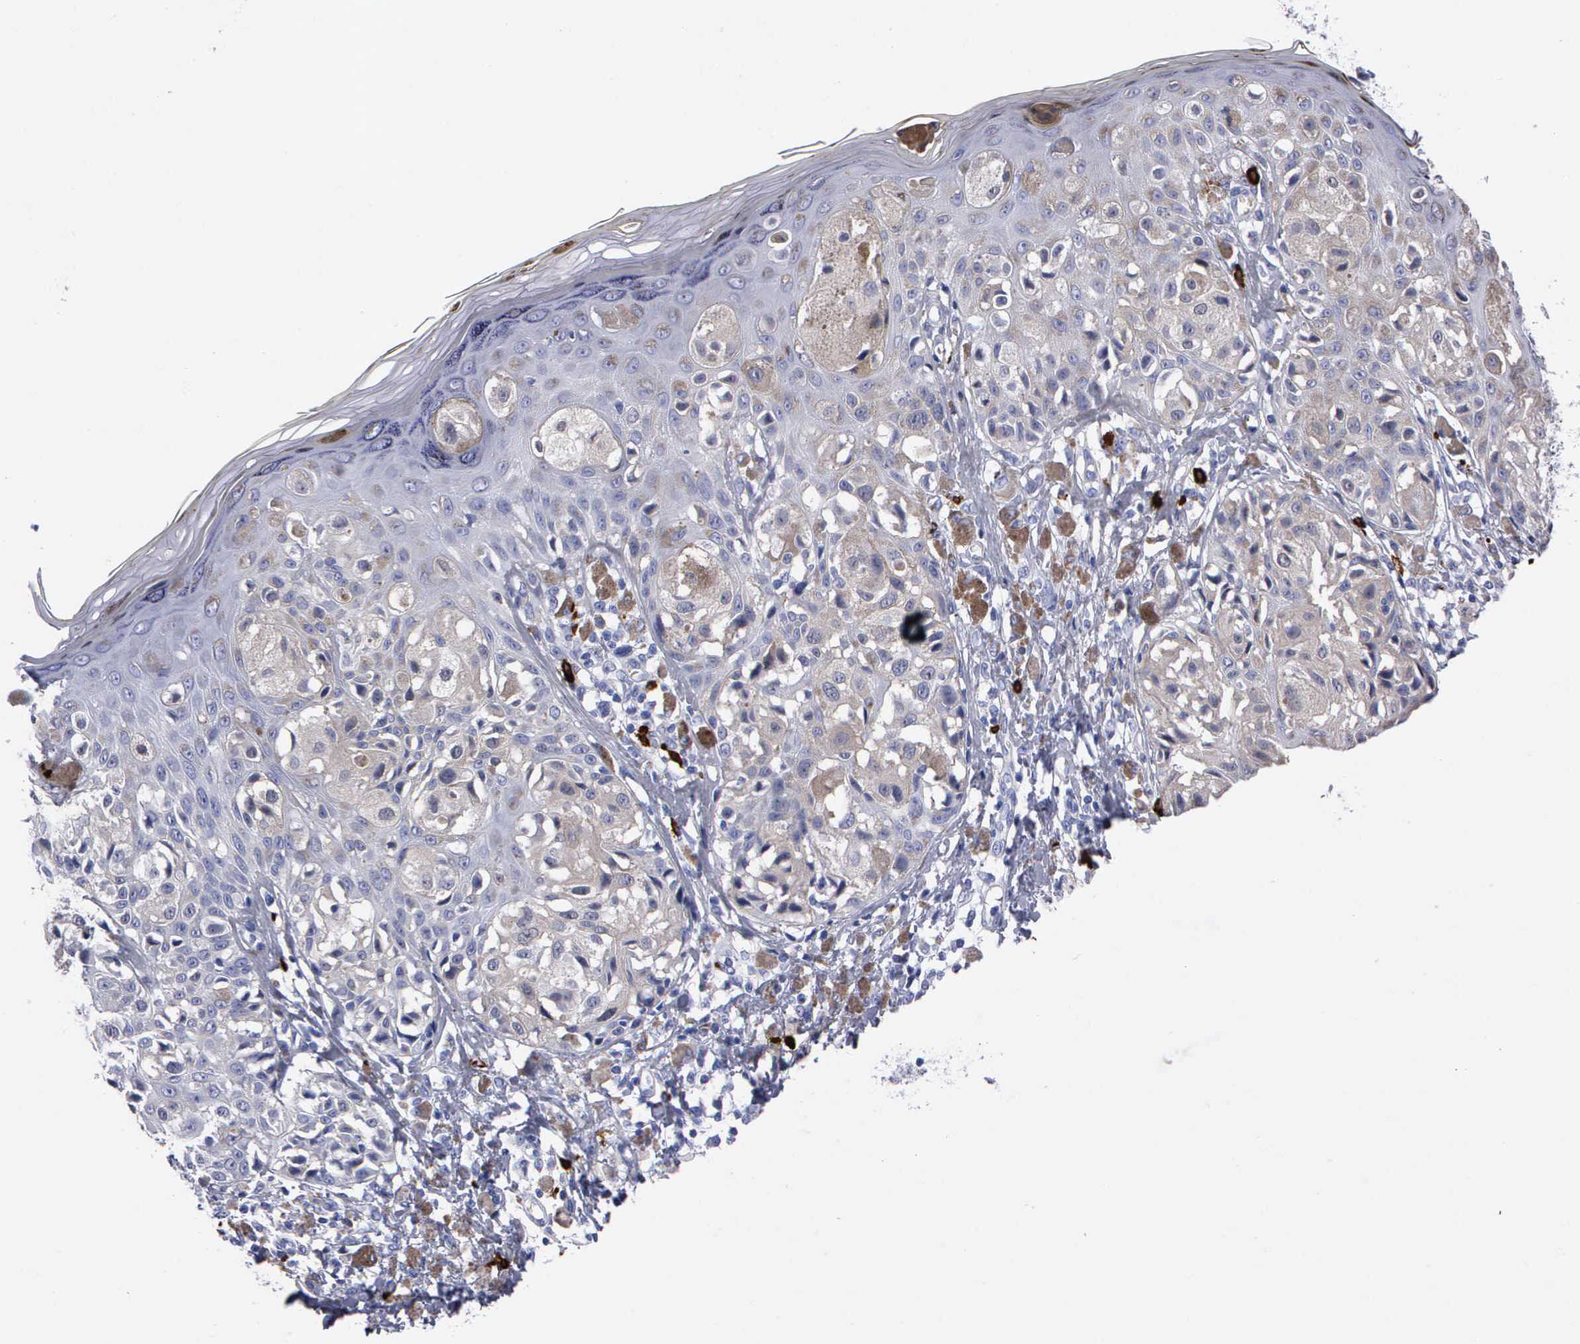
{"staining": {"intensity": "weak", "quantity": ">75%", "location": "cytoplasmic/membranous"}, "tissue": "melanoma", "cell_type": "Tumor cells", "image_type": "cancer", "snomed": [{"axis": "morphology", "description": "Malignant melanoma, NOS"}, {"axis": "topography", "description": "Skin"}], "caption": "Protein analysis of malignant melanoma tissue exhibits weak cytoplasmic/membranous expression in approximately >75% of tumor cells. (IHC, brightfield microscopy, high magnification).", "gene": "CTSG", "patient": {"sex": "female", "age": 55}}